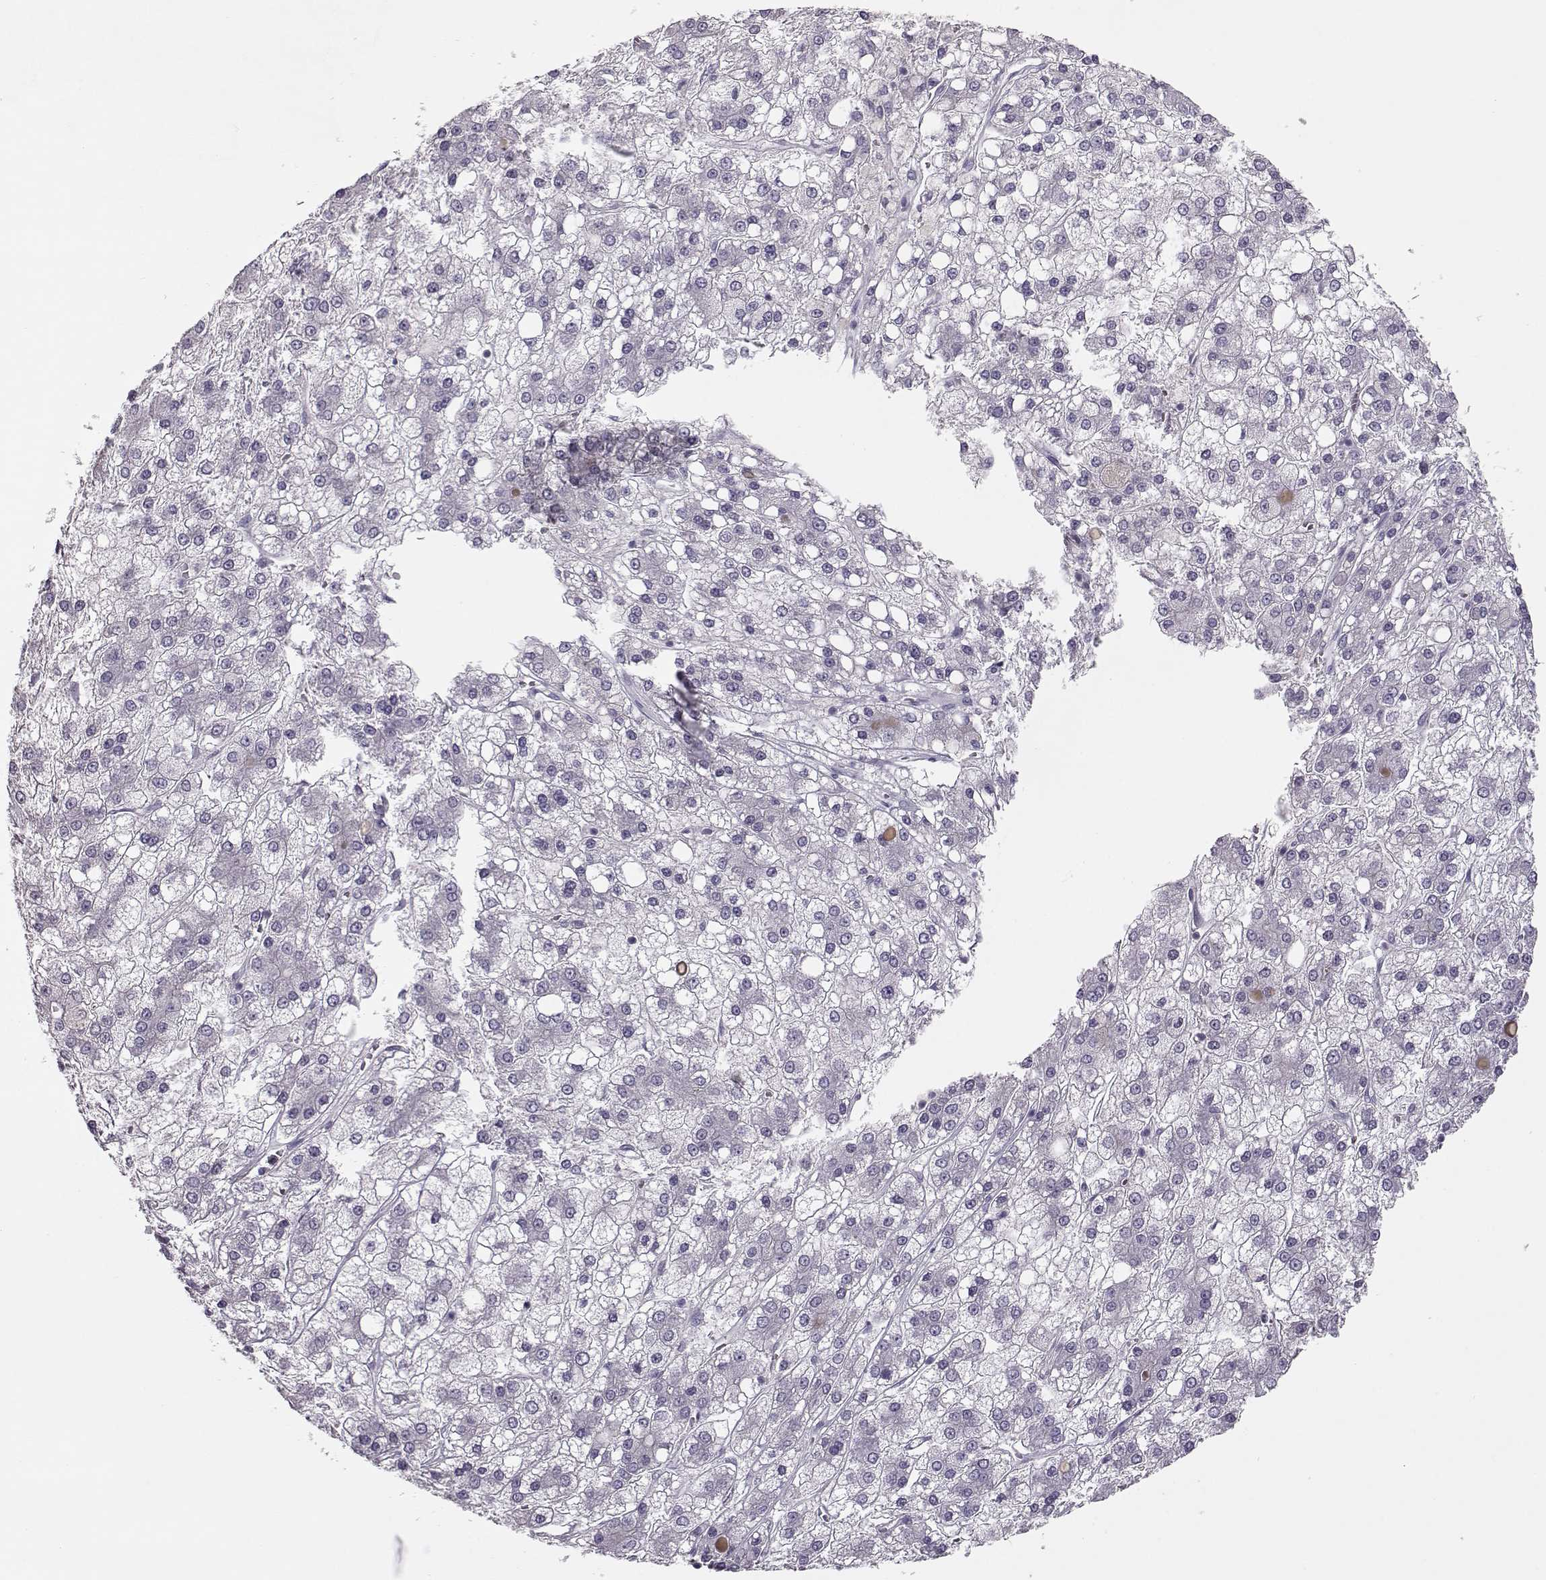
{"staining": {"intensity": "negative", "quantity": "none", "location": "none"}, "tissue": "liver cancer", "cell_type": "Tumor cells", "image_type": "cancer", "snomed": [{"axis": "morphology", "description": "Carcinoma, Hepatocellular, NOS"}, {"axis": "topography", "description": "Liver"}], "caption": "This is an immunohistochemistry (IHC) photomicrograph of human liver cancer (hepatocellular carcinoma). There is no positivity in tumor cells.", "gene": "GRK1", "patient": {"sex": "male", "age": 73}}